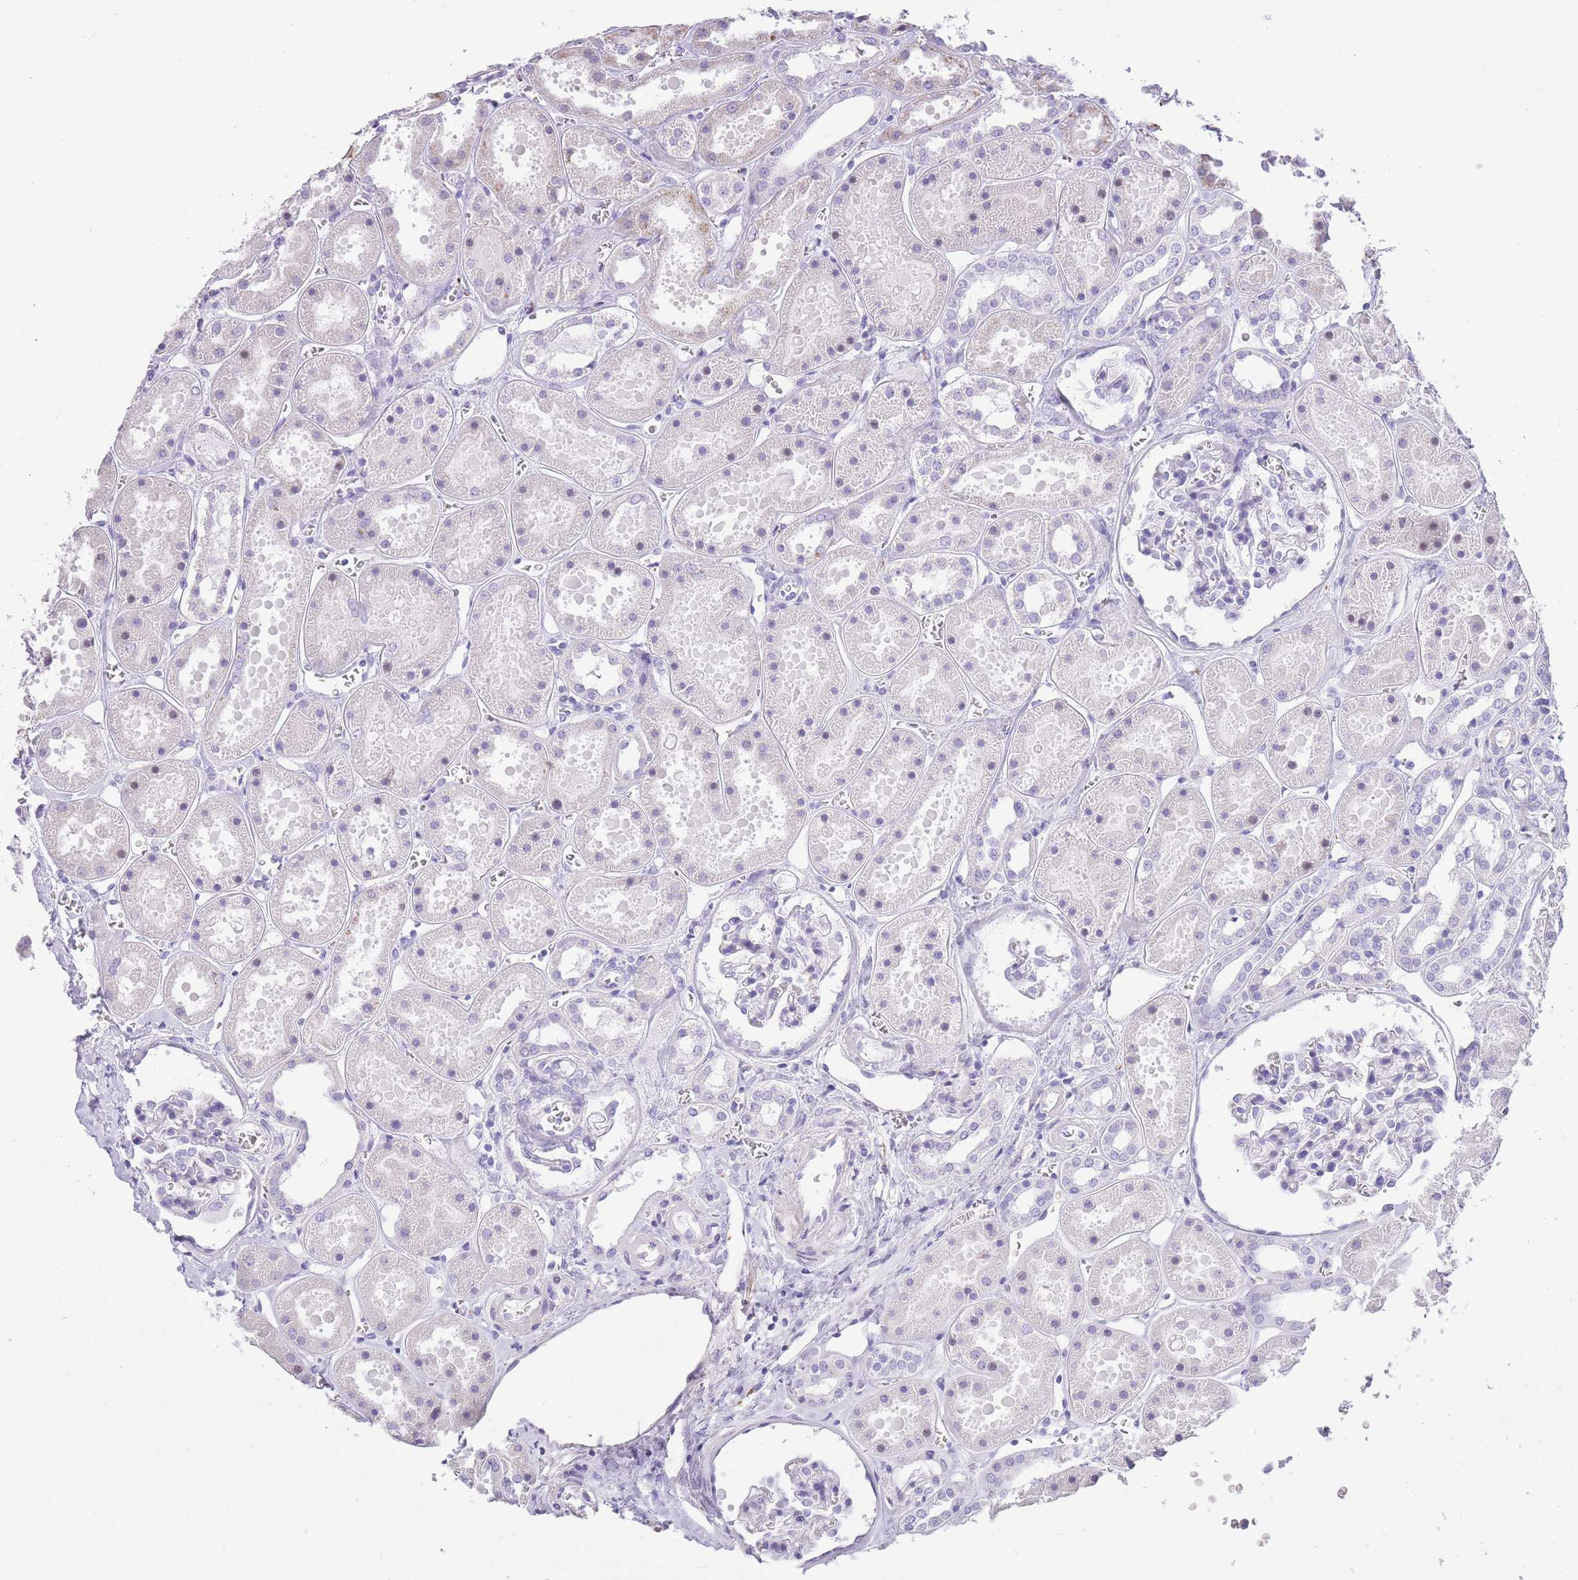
{"staining": {"intensity": "negative", "quantity": "none", "location": "none"}, "tissue": "kidney", "cell_type": "Cells in glomeruli", "image_type": "normal", "snomed": [{"axis": "morphology", "description": "Normal tissue, NOS"}, {"axis": "topography", "description": "Kidney"}], "caption": "Immunohistochemistry (IHC) photomicrograph of unremarkable kidney: human kidney stained with DAB (3,3'-diaminobenzidine) shows no significant protein staining in cells in glomeruli. The staining was performed using DAB to visualize the protein expression in brown, while the nuclei were stained in blue with hematoxylin (Magnification: 20x).", "gene": "WDR70", "patient": {"sex": "female", "age": 41}}